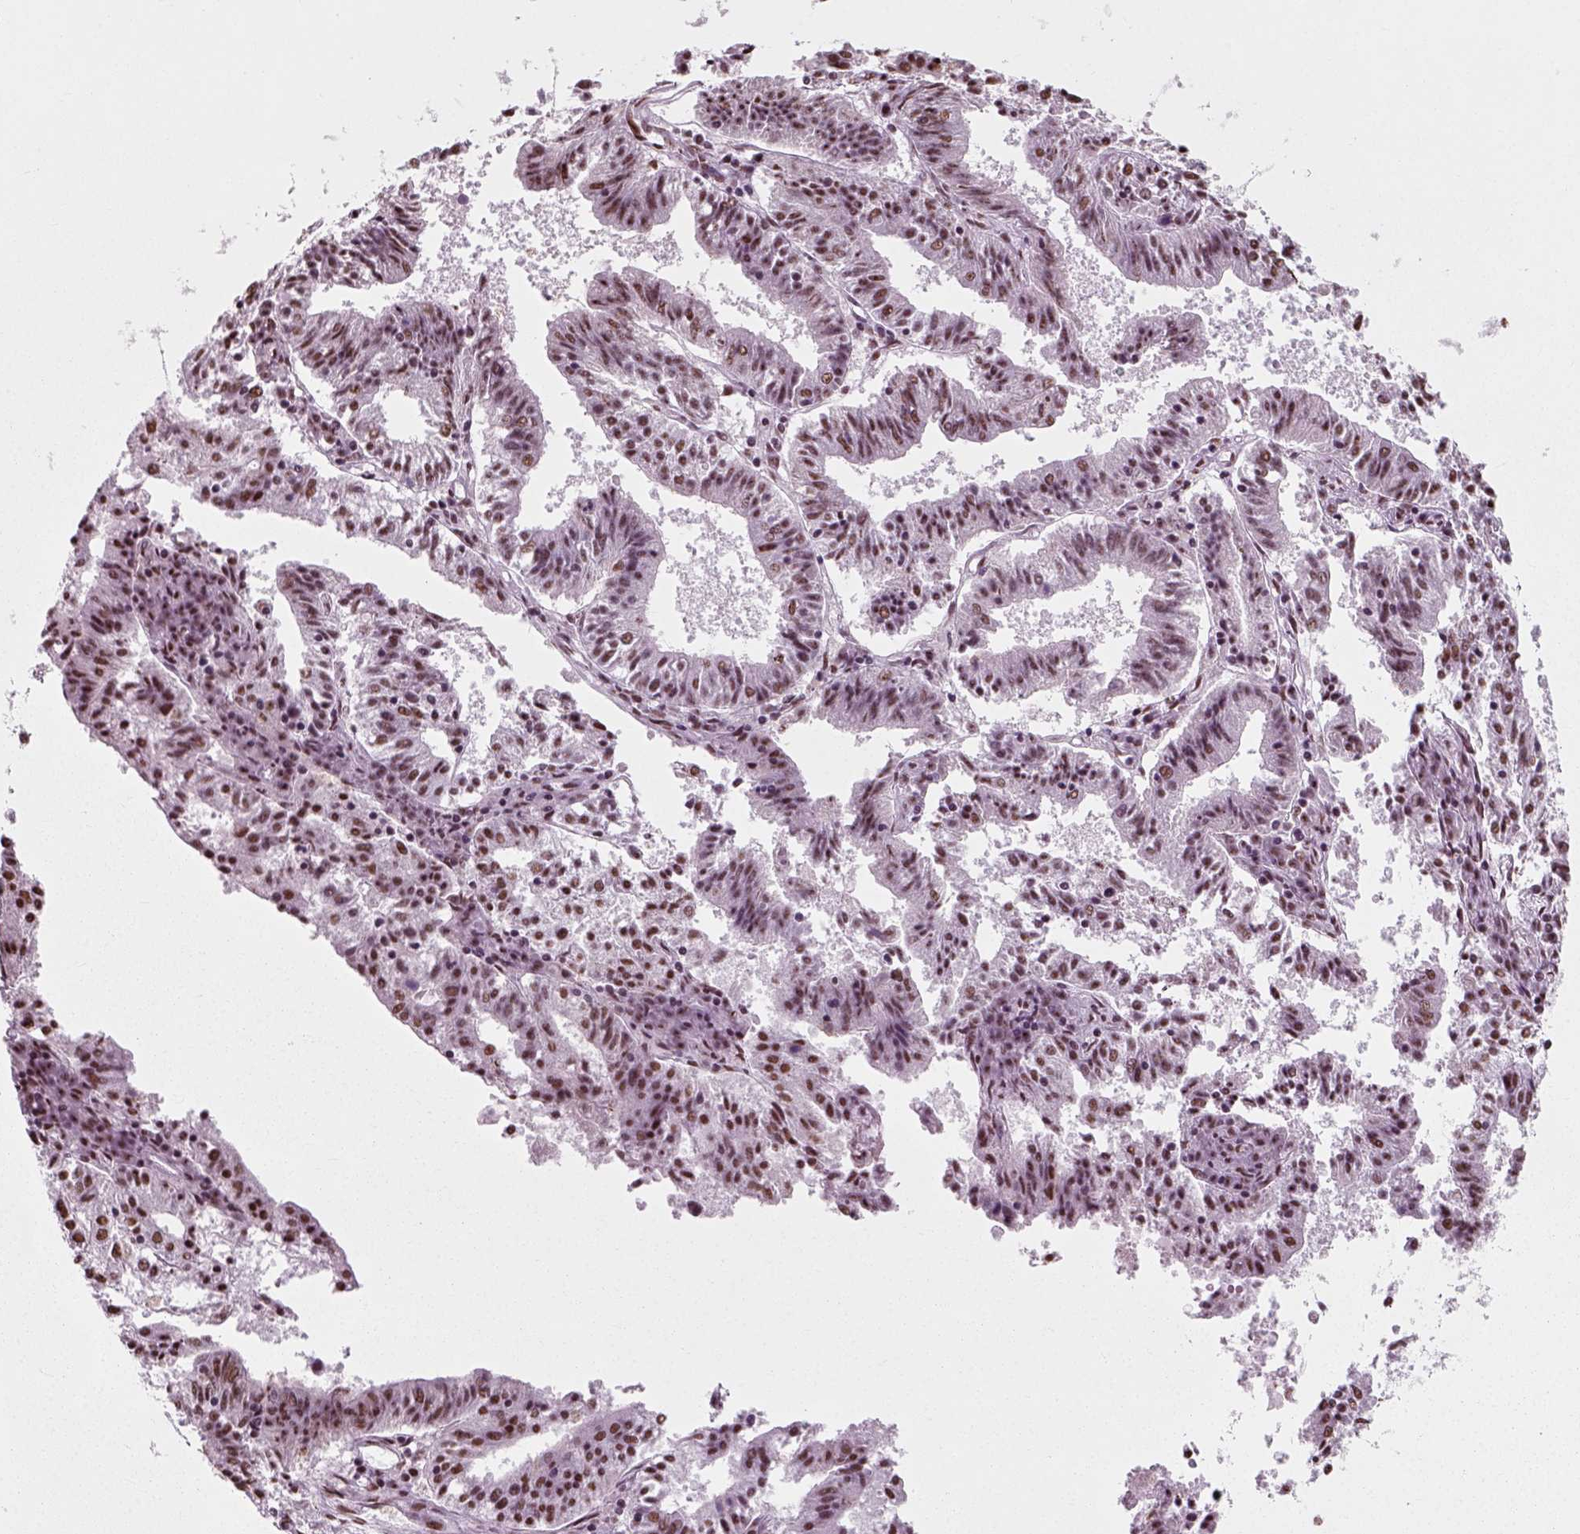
{"staining": {"intensity": "moderate", "quantity": ">75%", "location": "nuclear"}, "tissue": "endometrial cancer", "cell_type": "Tumor cells", "image_type": "cancer", "snomed": [{"axis": "morphology", "description": "Adenocarcinoma, NOS"}, {"axis": "topography", "description": "Endometrium"}], "caption": "Immunohistochemistry (IHC) image of neoplastic tissue: endometrial adenocarcinoma stained using immunohistochemistry (IHC) exhibits medium levels of moderate protein expression localized specifically in the nuclear of tumor cells, appearing as a nuclear brown color.", "gene": "POLR1H", "patient": {"sex": "female", "age": 82}}